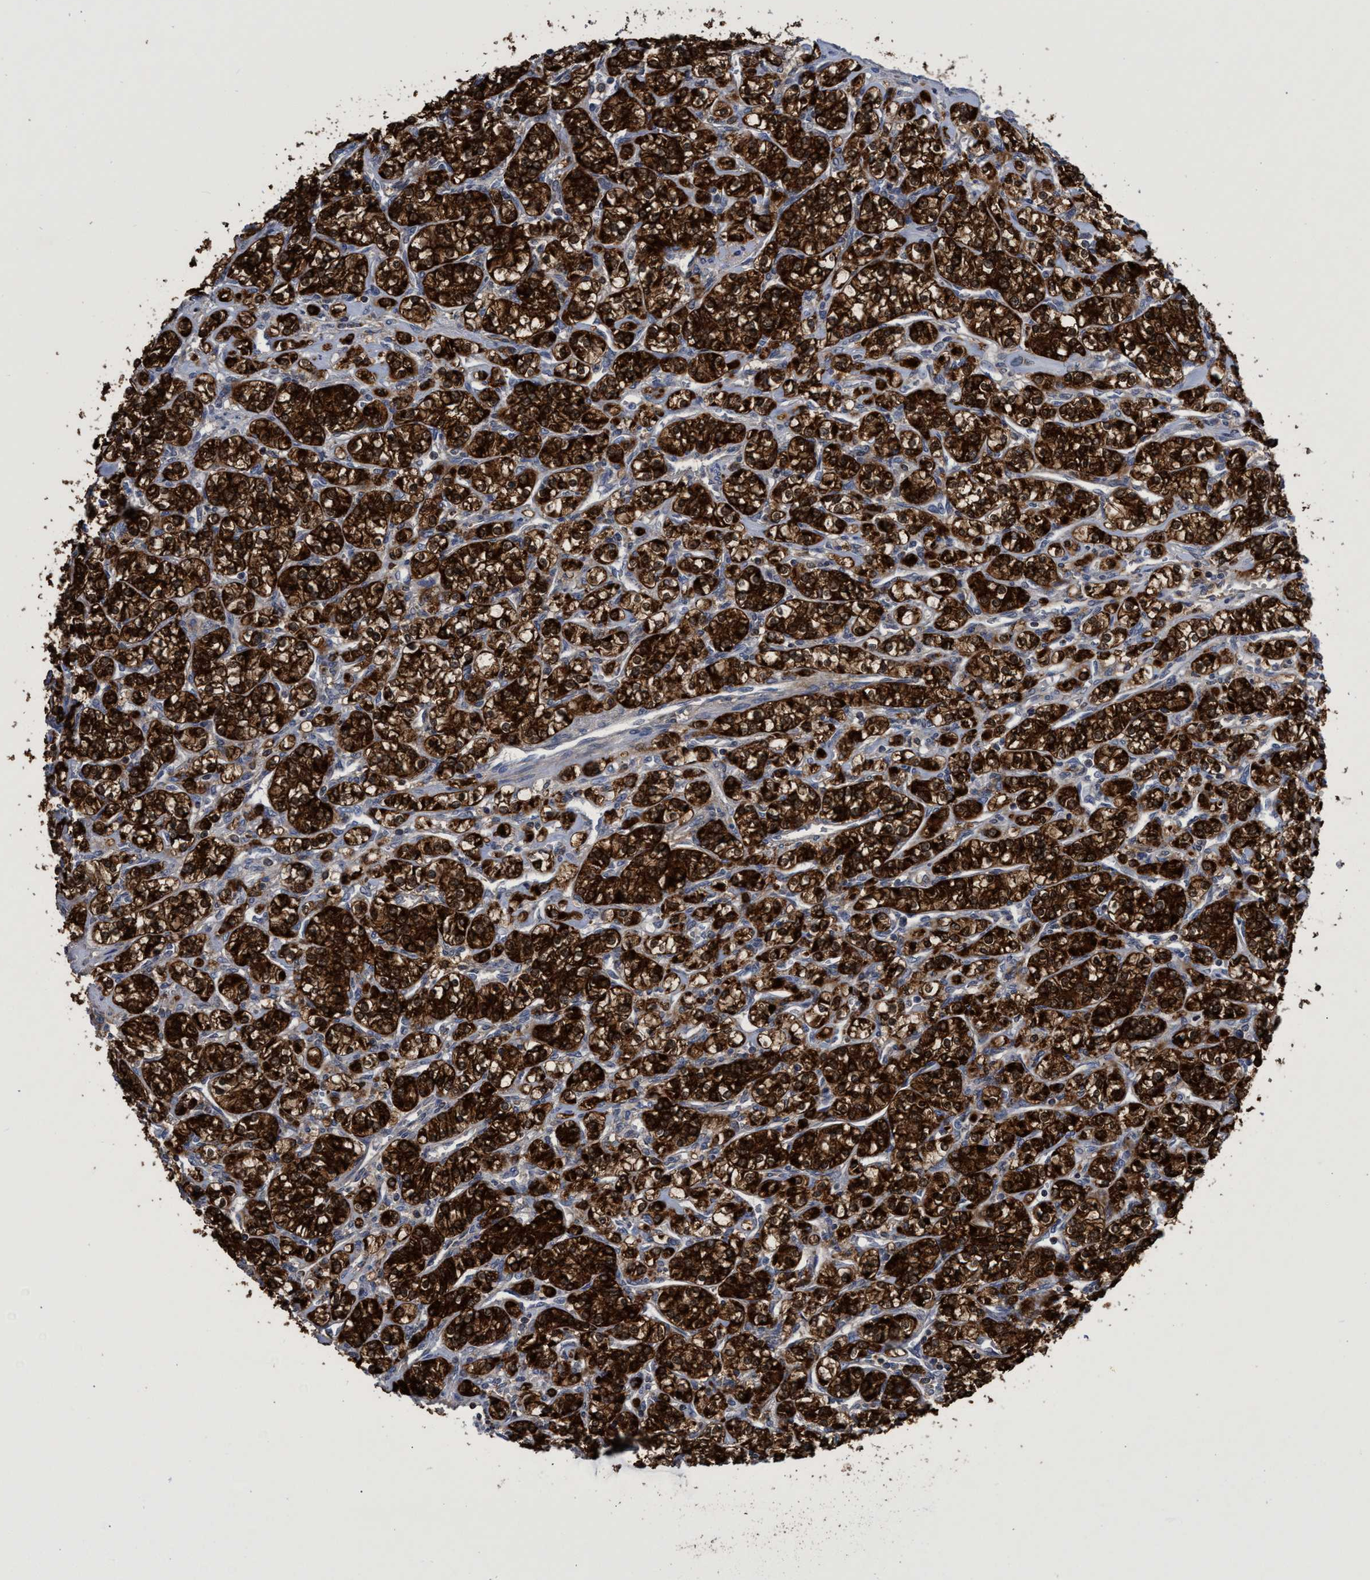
{"staining": {"intensity": "strong", "quantity": ">75%", "location": "cytoplasmic/membranous"}, "tissue": "renal cancer", "cell_type": "Tumor cells", "image_type": "cancer", "snomed": [{"axis": "morphology", "description": "Adenocarcinoma, NOS"}, {"axis": "topography", "description": "Kidney"}], "caption": "Immunohistochemistry histopathology image of neoplastic tissue: adenocarcinoma (renal) stained using IHC demonstrates high levels of strong protein expression localized specifically in the cytoplasmic/membranous of tumor cells, appearing as a cytoplasmic/membranous brown color.", "gene": "CRYZ", "patient": {"sex": "male", "age": 77}}